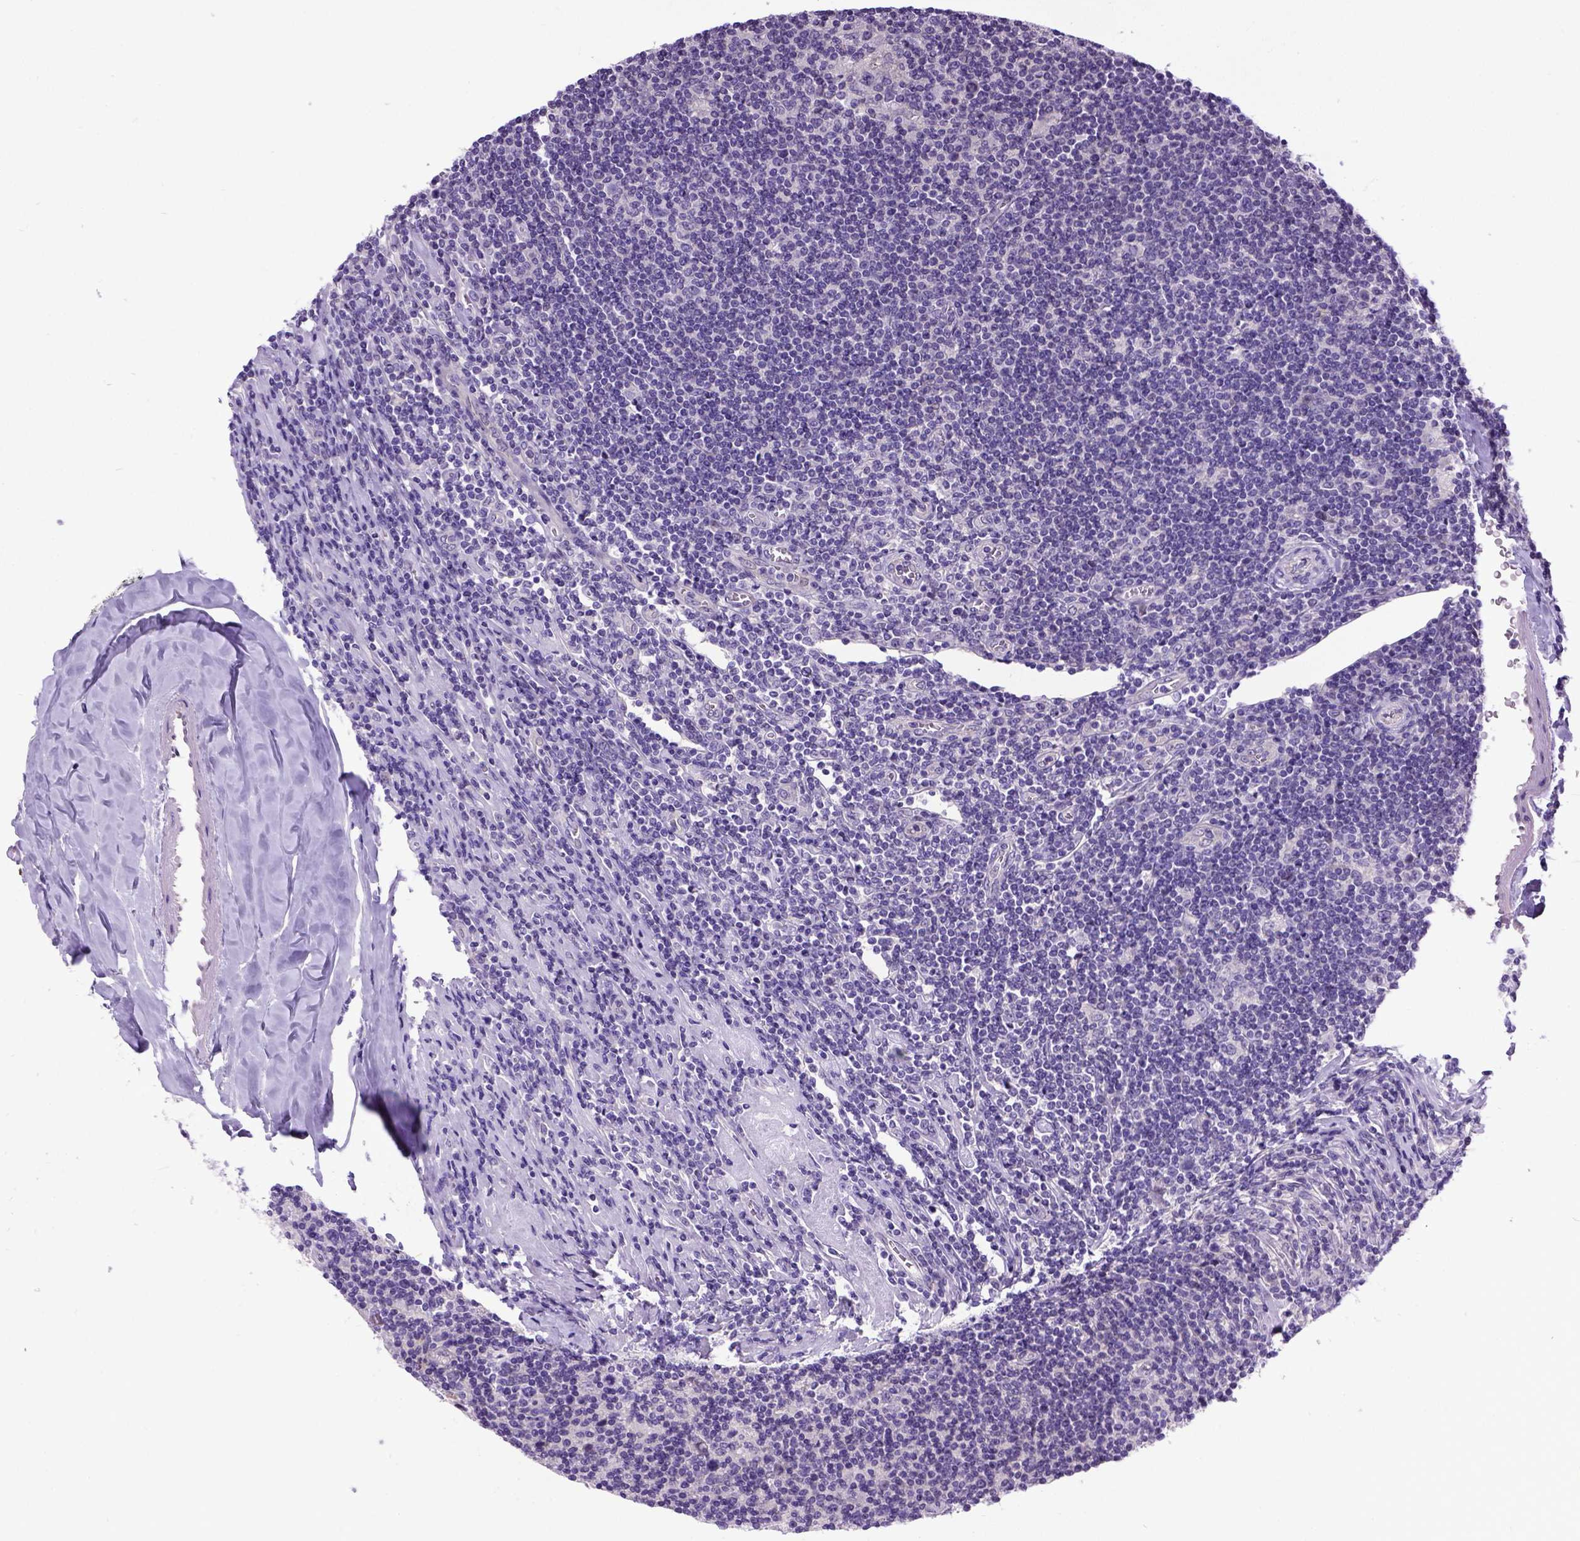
{"staining": {"intensity": "weak", "quantity": "<25%", "location": "cytoplasmic/membranous"}, "tissue": "lymphoma", "cell_type": "Tumor cells", "image_type": "cancer", "snomed": [{"axis": "morphology", "description": "Hodgkin's disease, NOS"}, {"axis": "topography", "description": "Lymph node"}], "caption": "Immunohistochemistry histopathology image of neoplastic tissue: human lymphoma stained with DAB (3,3'-diaminobenzidine) reveals no significant protein expression in tumor cells.", "gene": "NEK5", "patient": {"sex": "male", "age": 40}}